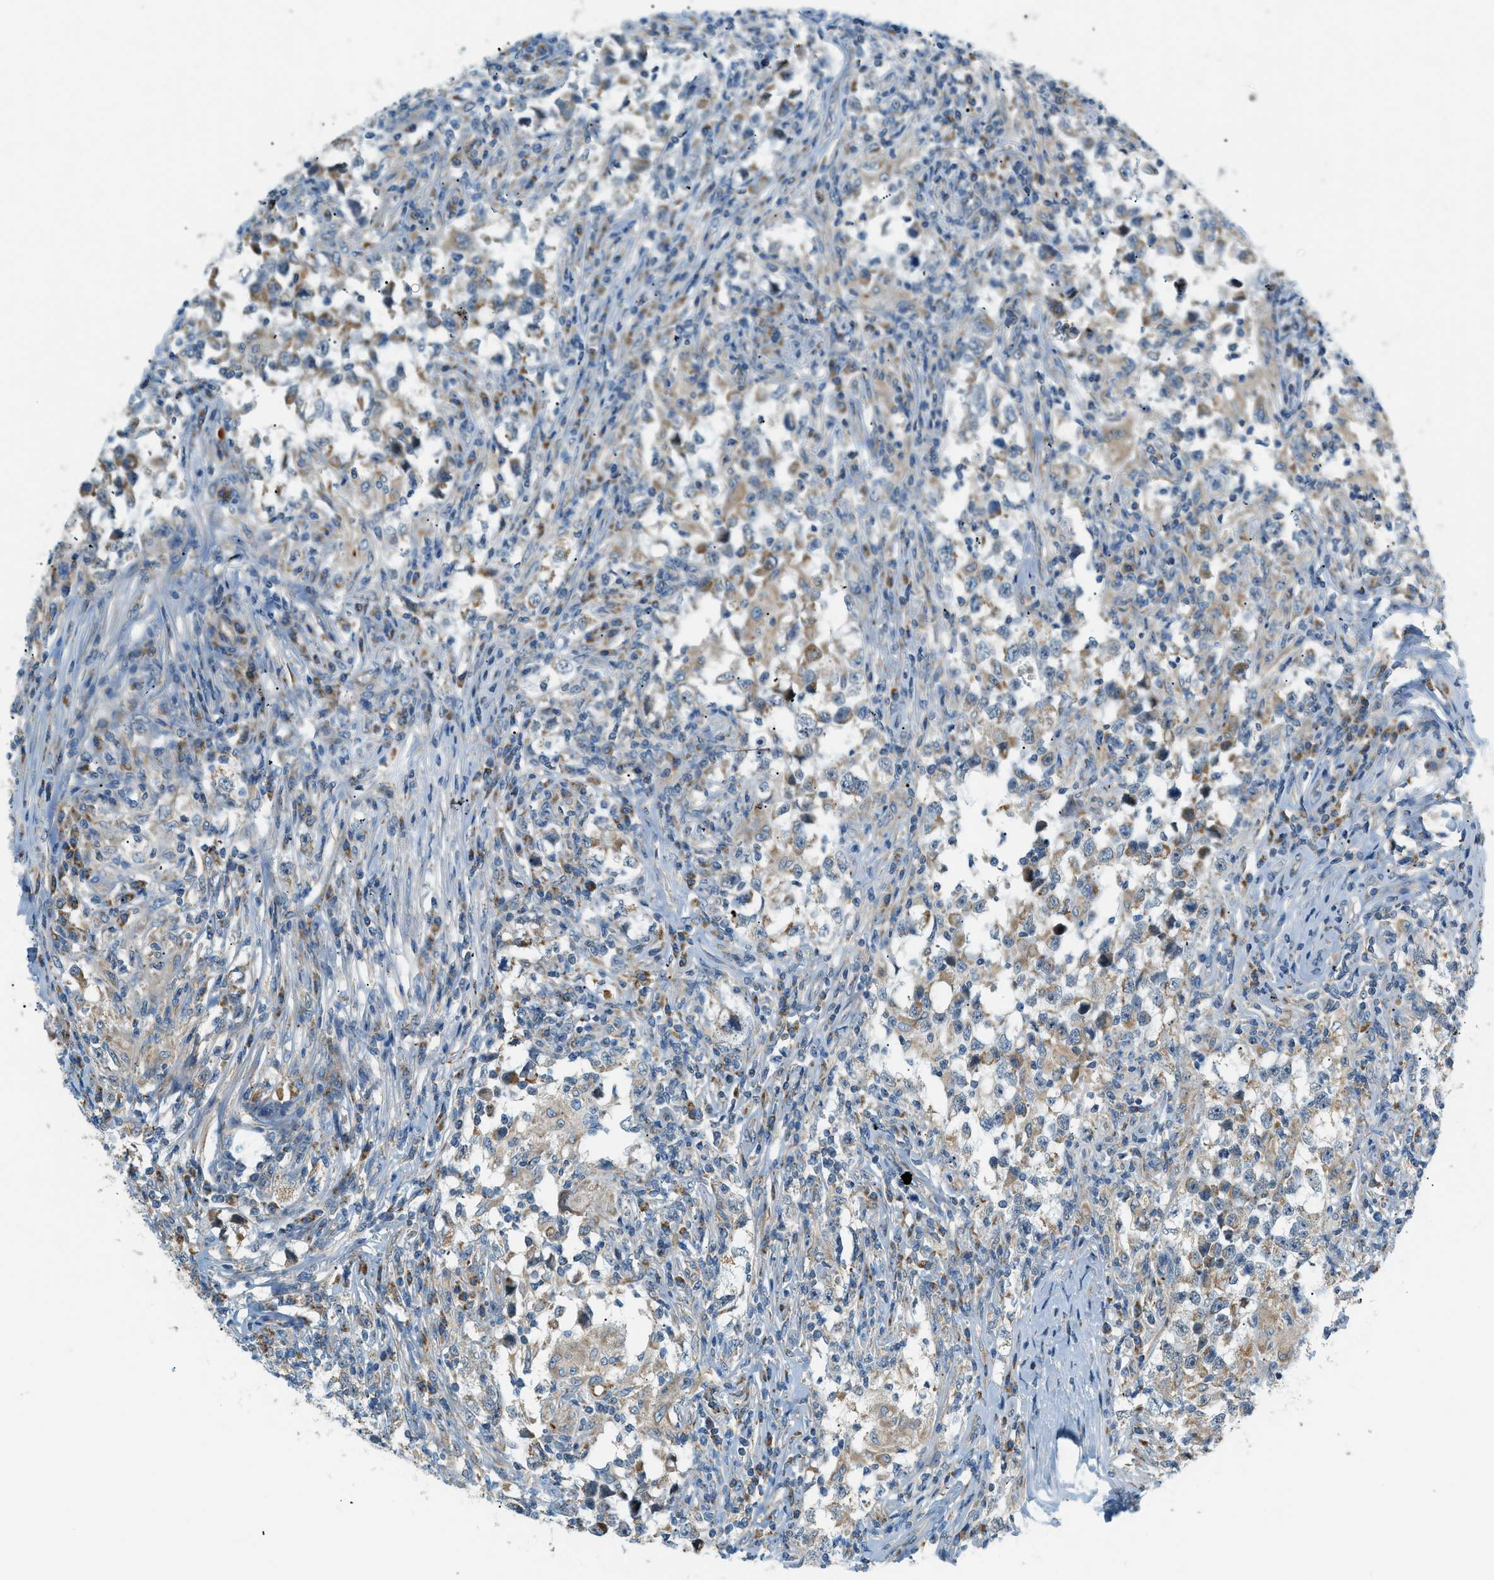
{"staining": {"intensity": "weak", "quantity": "<25%", "location": "cytoplasmic/membranous"}, "tissue": "testis cancer", "cell_type": "Tumor cells", "image_type": "cancer", "snomed": [{"axis": "morphology", "description": "Carcinoma, Embryonal, NOS"}, {"axis": "topography", "description": "Testis"}], "caption": "An immunohistochemistry (IHC) photomicrograph of embryonal carcinoma (testis) is shown. There is no staining in tumor cells of embryonal carcinoma (testis). (Stains: DAB (3,3'-diaminobenzidine) immunohistochemistry with hematoxylin counter stain, Microscopy: brightfield microscopy at high magnification).", "gene": "PIGG", "patient": {"sex": "male", "age": 21}}